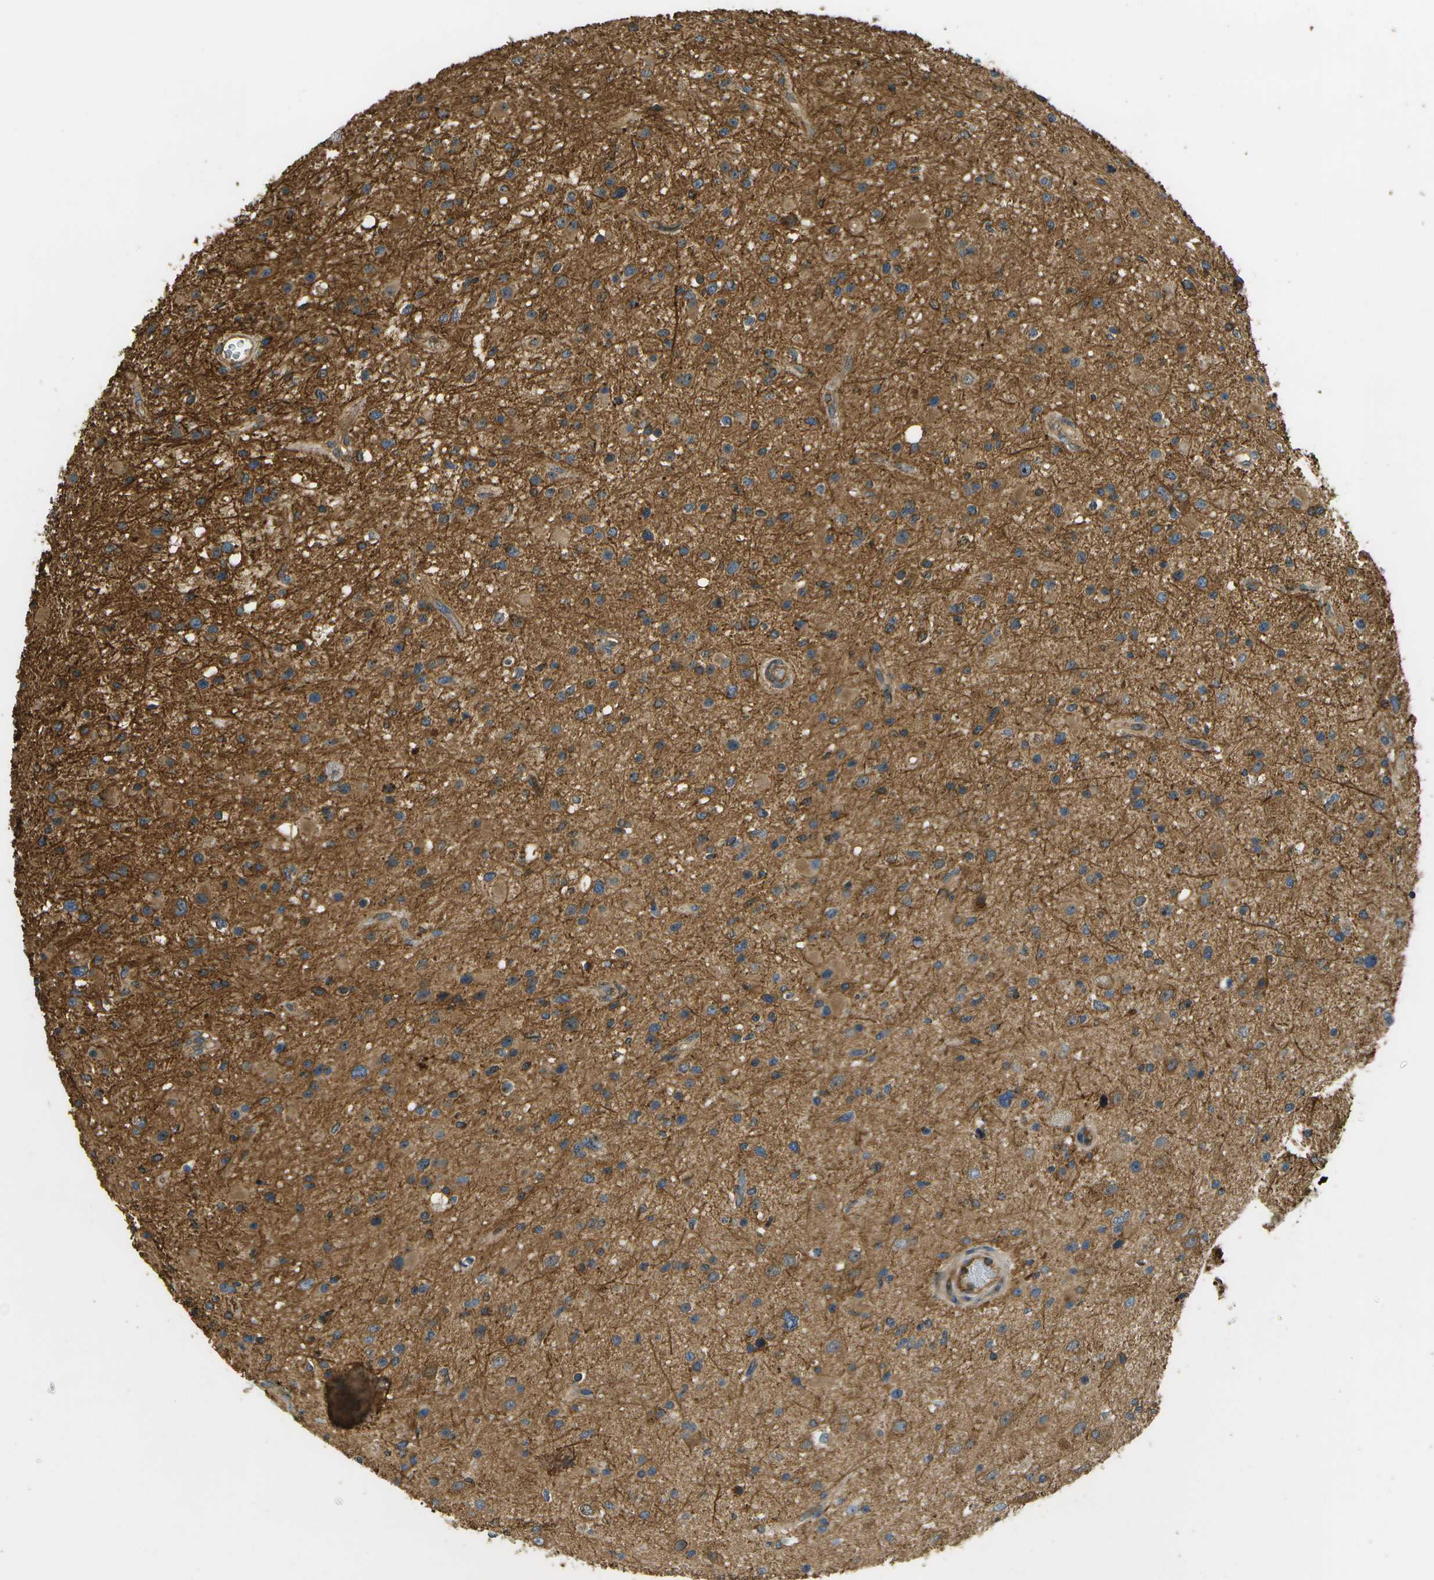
{"staining": {"intensity": "moderate", "quantity": "25%-75%", "location": "cytoplasmic/membranous"}, "tissue": "glioma", "cell_type": "Tumor cells", "image_type": "cancer", "snomed": [{"axis": "morphology", "description": "Glioma, malignant, High grade"}, {"axis": "topography", "description": "Brain"}], "caption": "A high-resolution image shows immunohistochemistry staining of glioma, which displays moderate cytoplasmic/membranous expression in approximately 25%-75% of tumor cells.", "gene": "LRP12", "patient": {"sex": "male", "age": 33}}